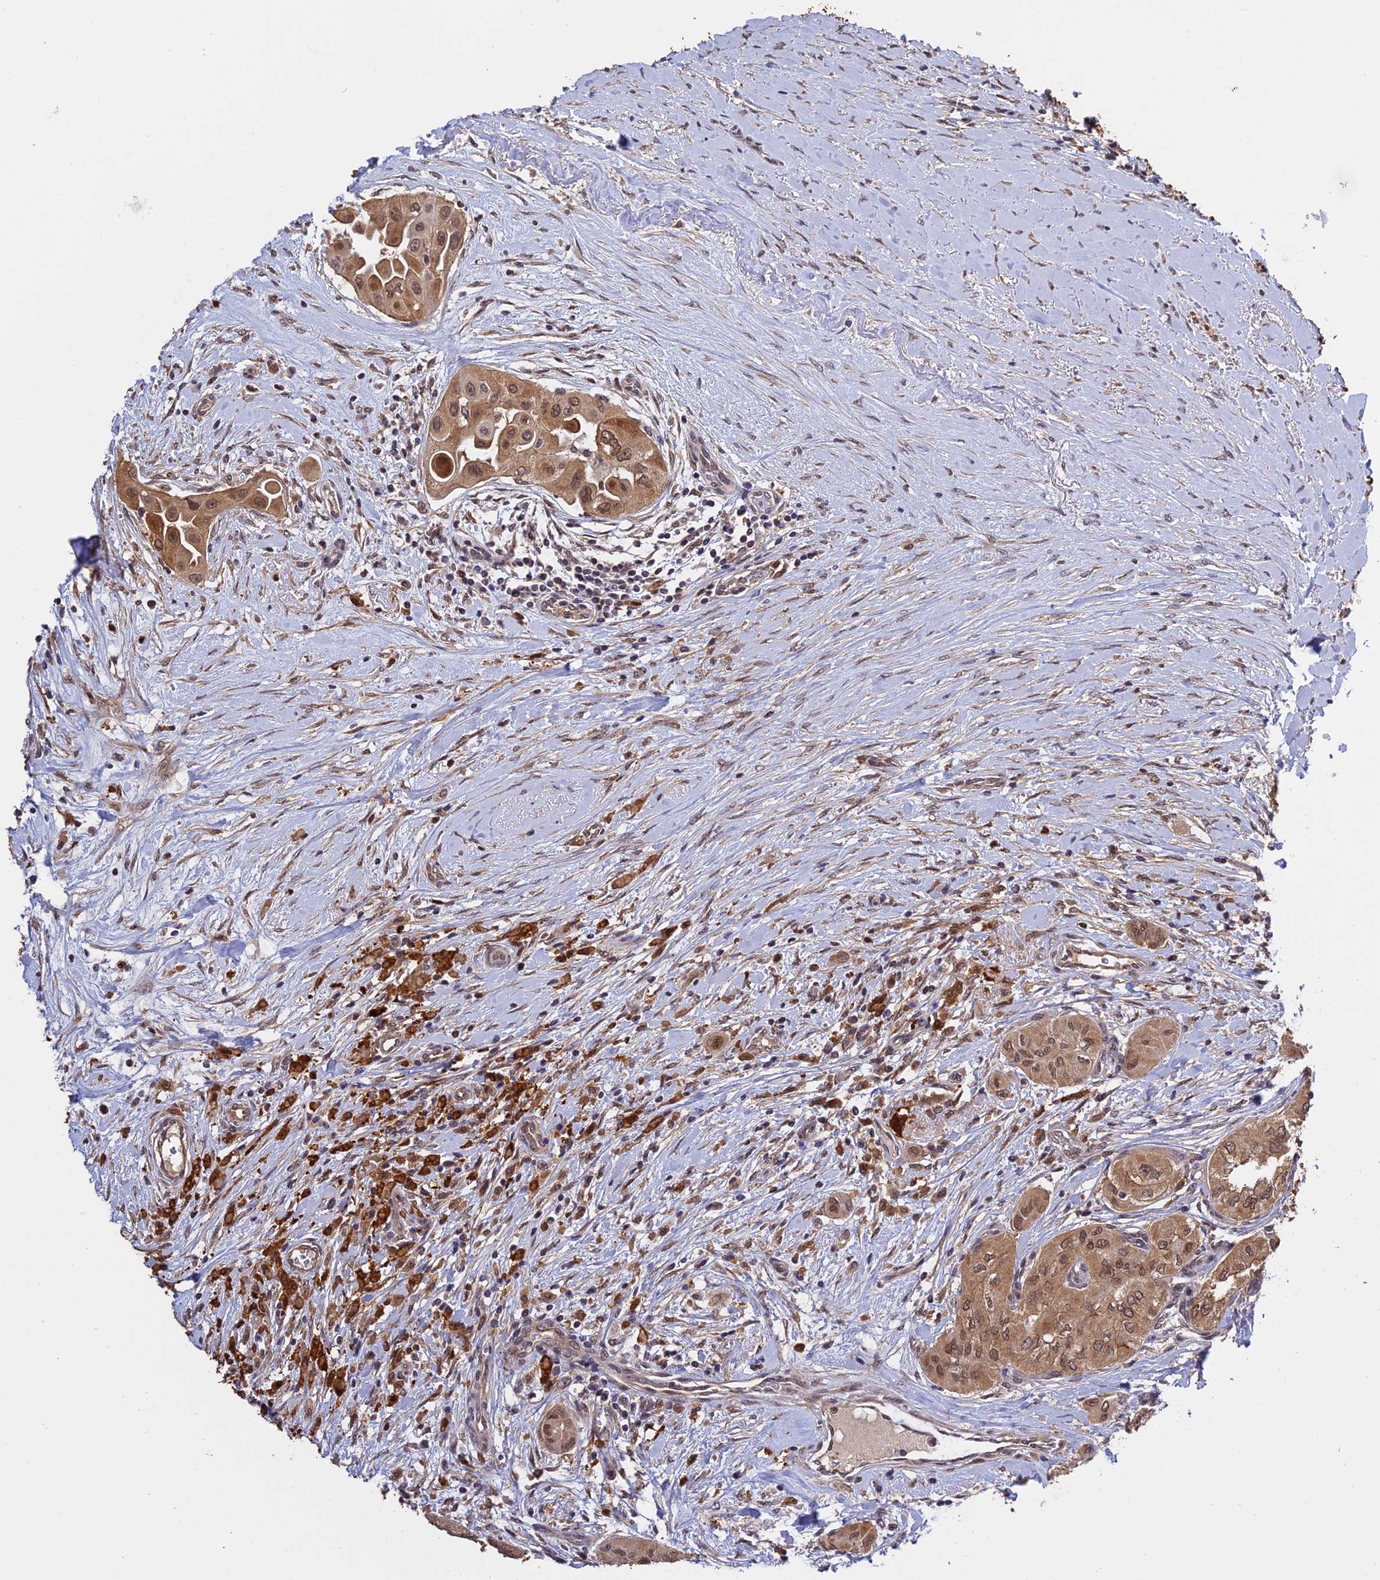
{"staining": {"intensity": "moderate", "quantity": ">75%", "location": "cytoplasmic/membranous,nuclear"}, "tissue": "thyroid cancer", "cell_type": "Tumor cells", "image_type": "cancer", "snomed": [{"axis": "morphology", "description": "Papillary adenocarcinoma, NOS"}, {"axis": "topography", "description": "Thyroid gland"}], "caption": "There is medium levels of moderate cytoplasmic/membranous and nuclear positivity in tumor cells of papillary adenocarcinoma (thyroid), as demonstrated by immunohistochemical staining (brown color).", "gene": "MNS1", "patient": {"sex": "female", "age": 59}}